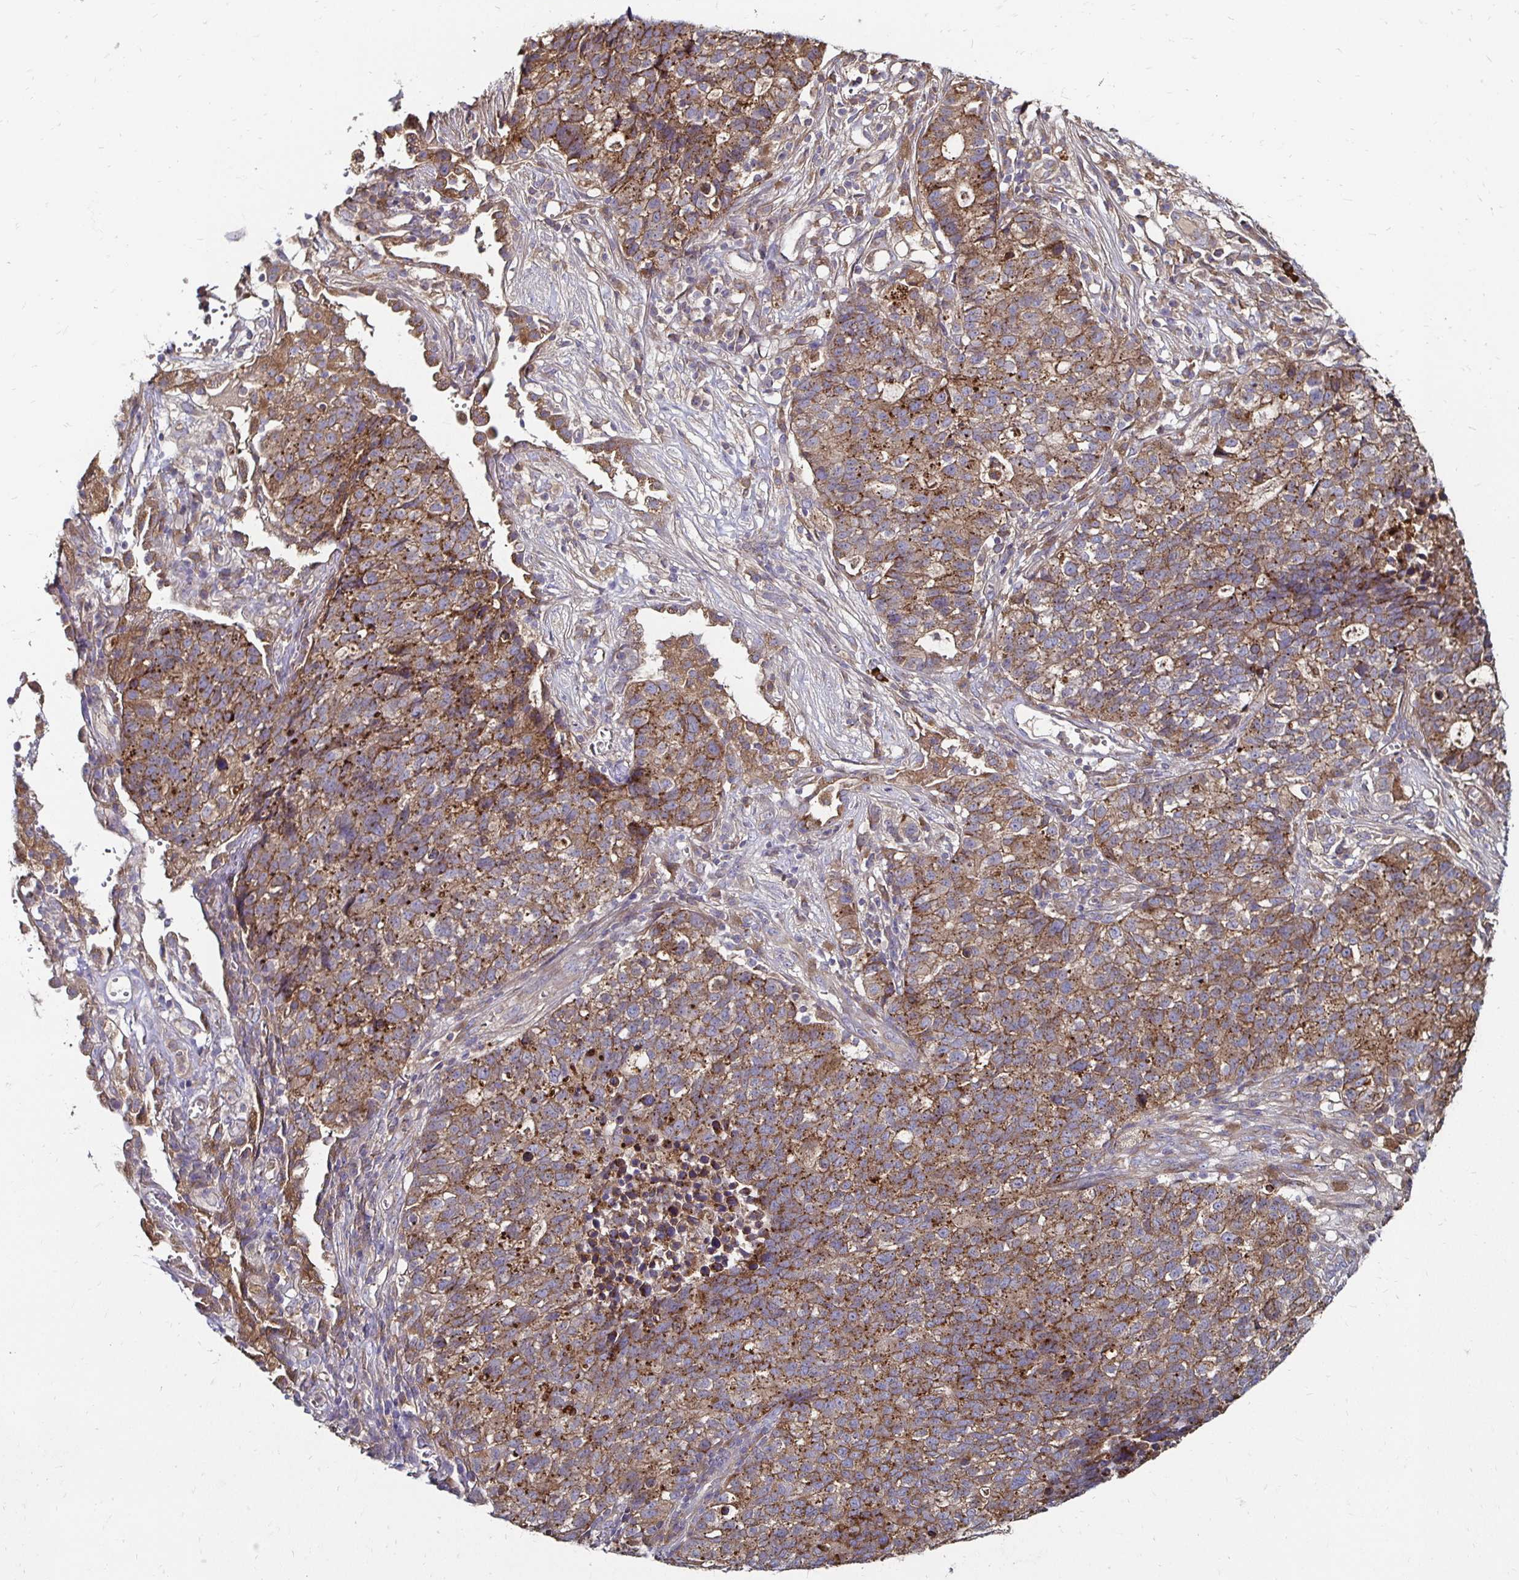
{"staining": {"intensity": "moderate", "quantity": ">75%", "location": "cytoplasmic/membranous"}, "tissue": "lung cancer", "cell_type": "Tumor cells", "image_type": "cancer", "snomed": [{"axis": "morphology", "description": "Adenocarcinoma, NOS"}, {"axis": "topography", "description": "Lung"}], "caption": "Immunohistochemical staining of adenocarcinoma (lung) exhibits medium levels of moderate cytoplasmic/membranous positivity in about >75% of tumor cells.", "gene": "NCSTN", "patient": {"sex": "male", "age": 57}}